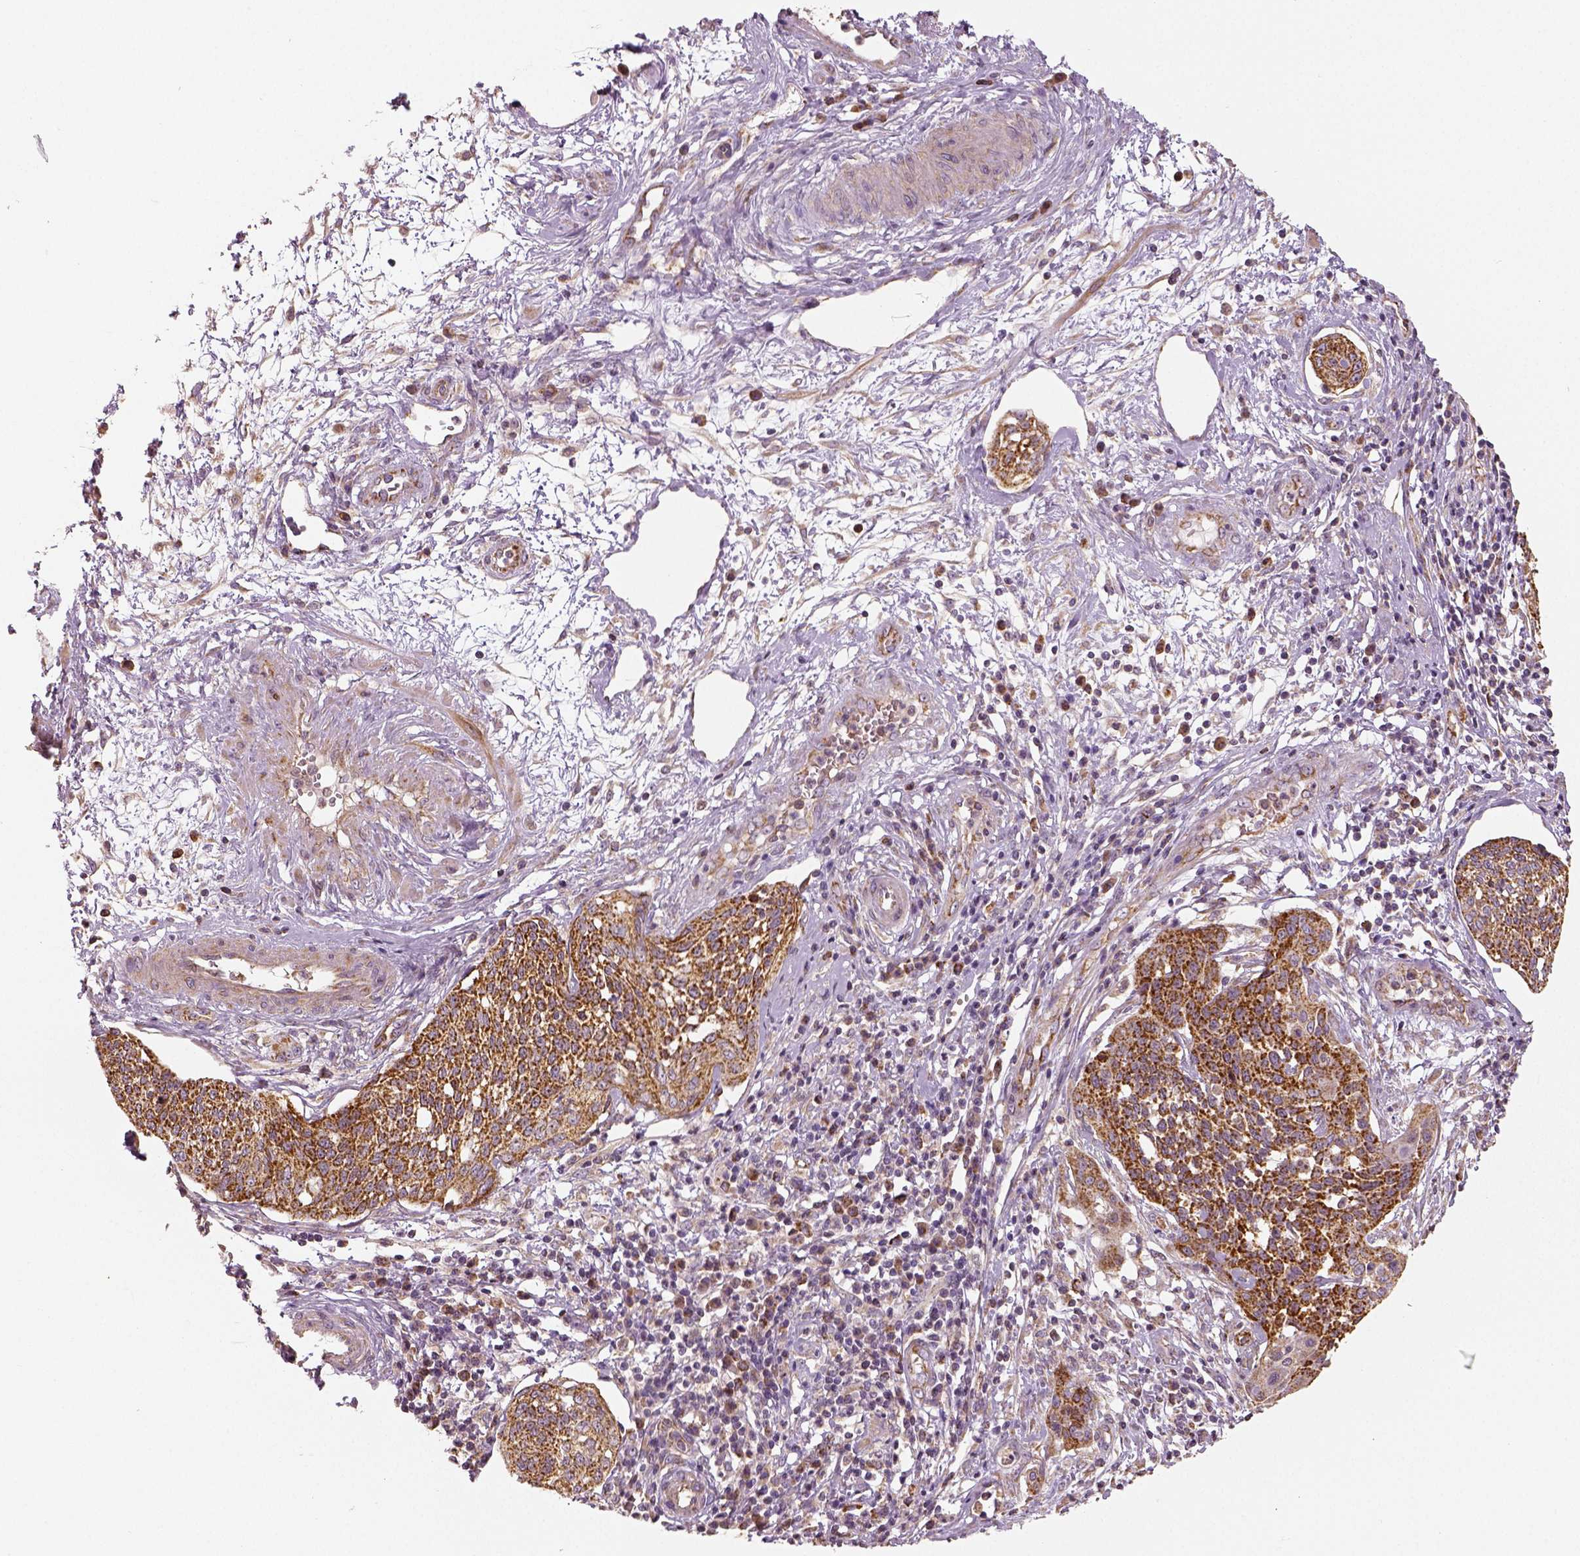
{"staining": {"intensity": "strong", "quantity": ">75%", "location": "cytoplasmic/membranous"}, "tissue": "cervical cancer", "cell_type": "Tumor cells", "image_type": "cancer", "snomed": [{"axis": "morphology", "description": "Squamous cell carcinoma, NOS"}, {"axis": "topography", "description": "Cervix"}], "caption": "Immunohistochemical staining of human cervical cancer (squamous cell carcinoma) demonstrates high levels of strong cytoplasmic/membranous expression in about >75% of tumor cells.", "gene": "PGAM5", "patient": {"sex": "female", "age": 34}}